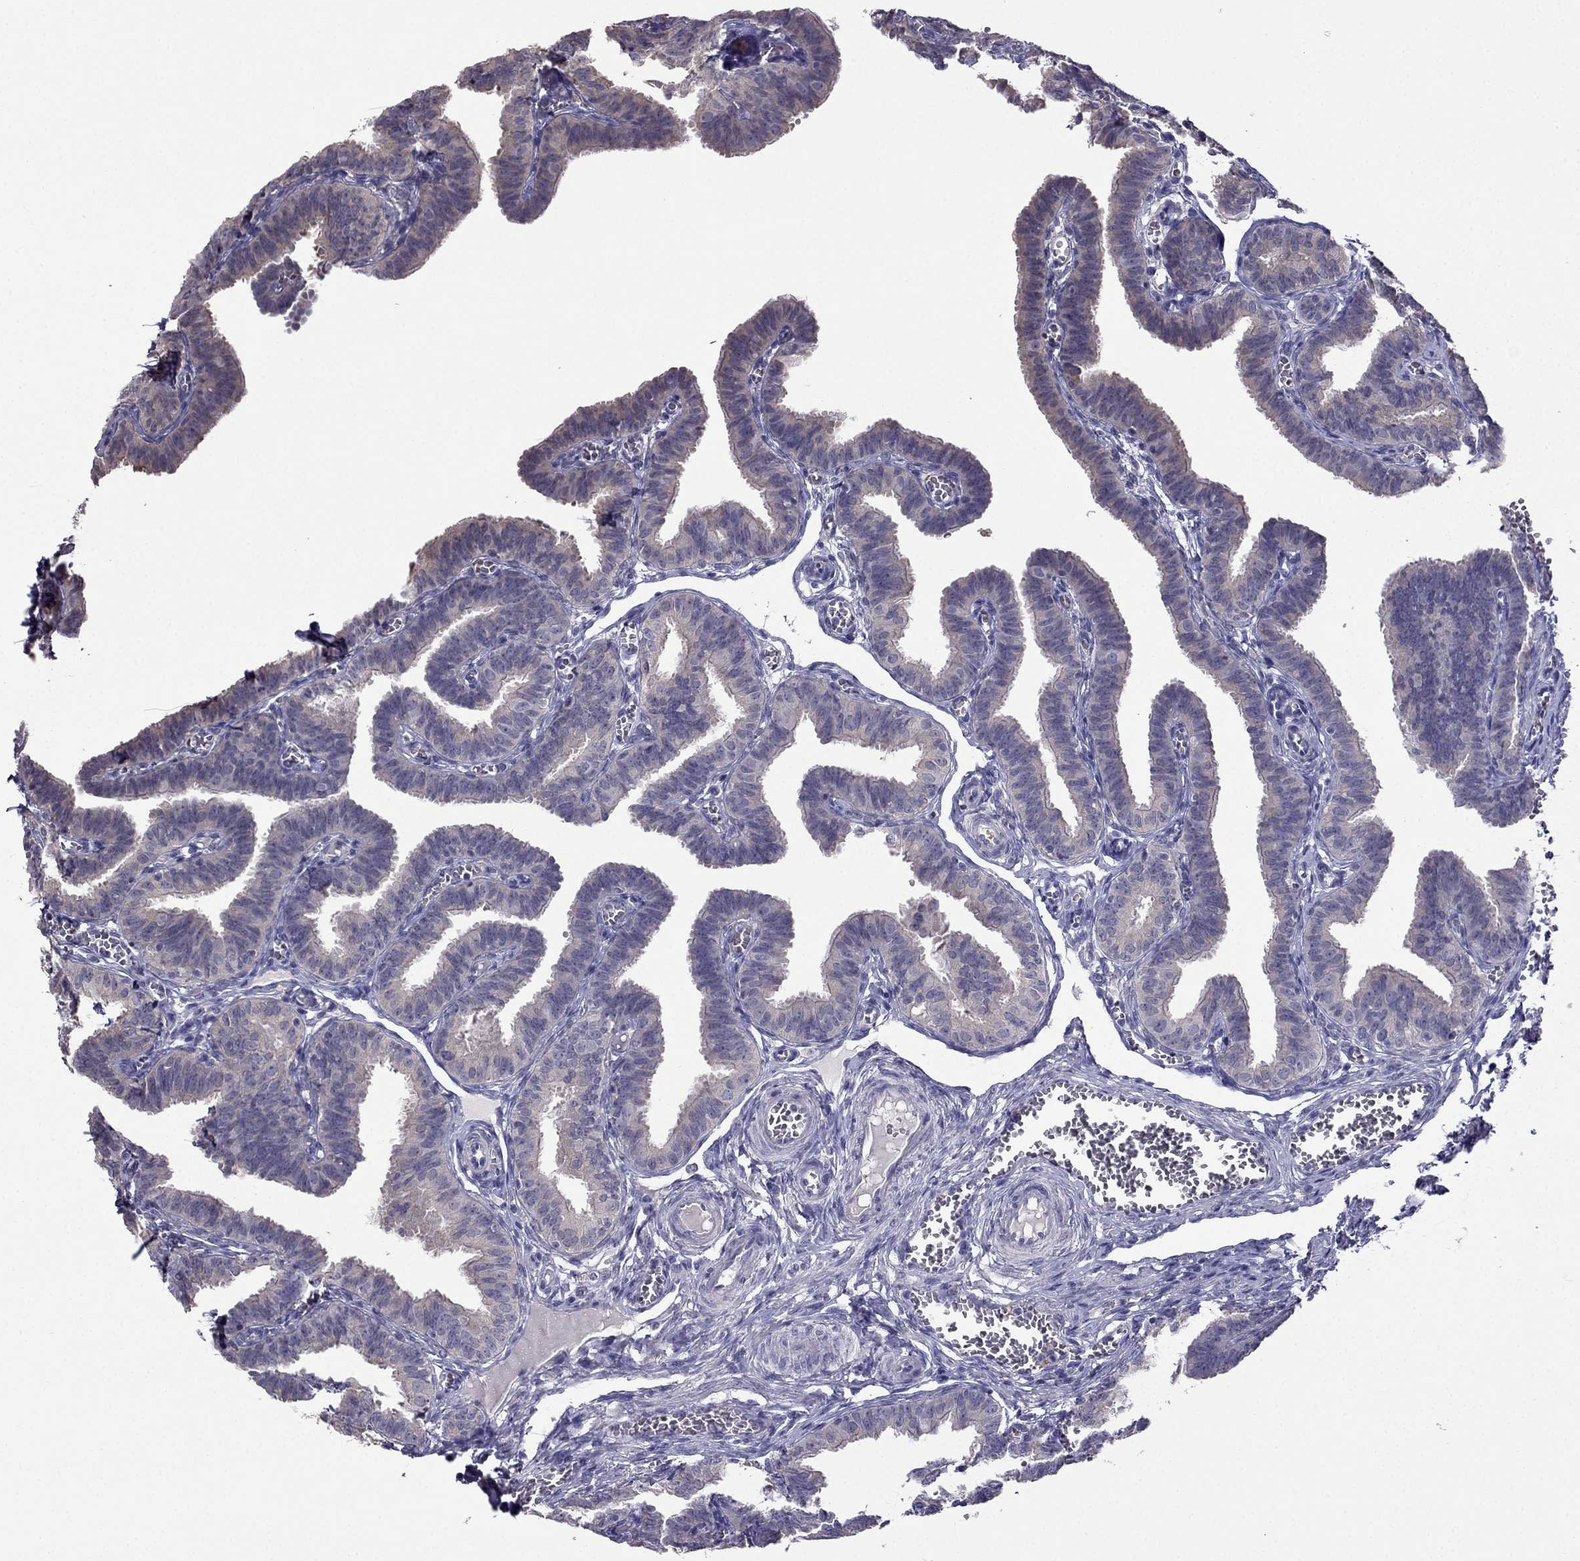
{"staining": {"intensity": "weak", "quantity": "25%-75%", "location": "cytoplasmic/membranous"}, "tissue": "fallopian tube", "cell_type": "Glandular cells", "image_type": "normal", "snomed": [{"axis": "morphology", "description": "Normal tissue, NOS"}, {"axis": "topography", "description": "Fallopian tube"}], "caption": "The micrograph exhibits immunohistochemical staining of normal fallopian tube. There is weak cytoplasmic/membranous expression is appreciated in approximately 25%-75% of glandular cells.", "gene": "SCNN1D", "patient": {"sex": "female", "age": 25}}